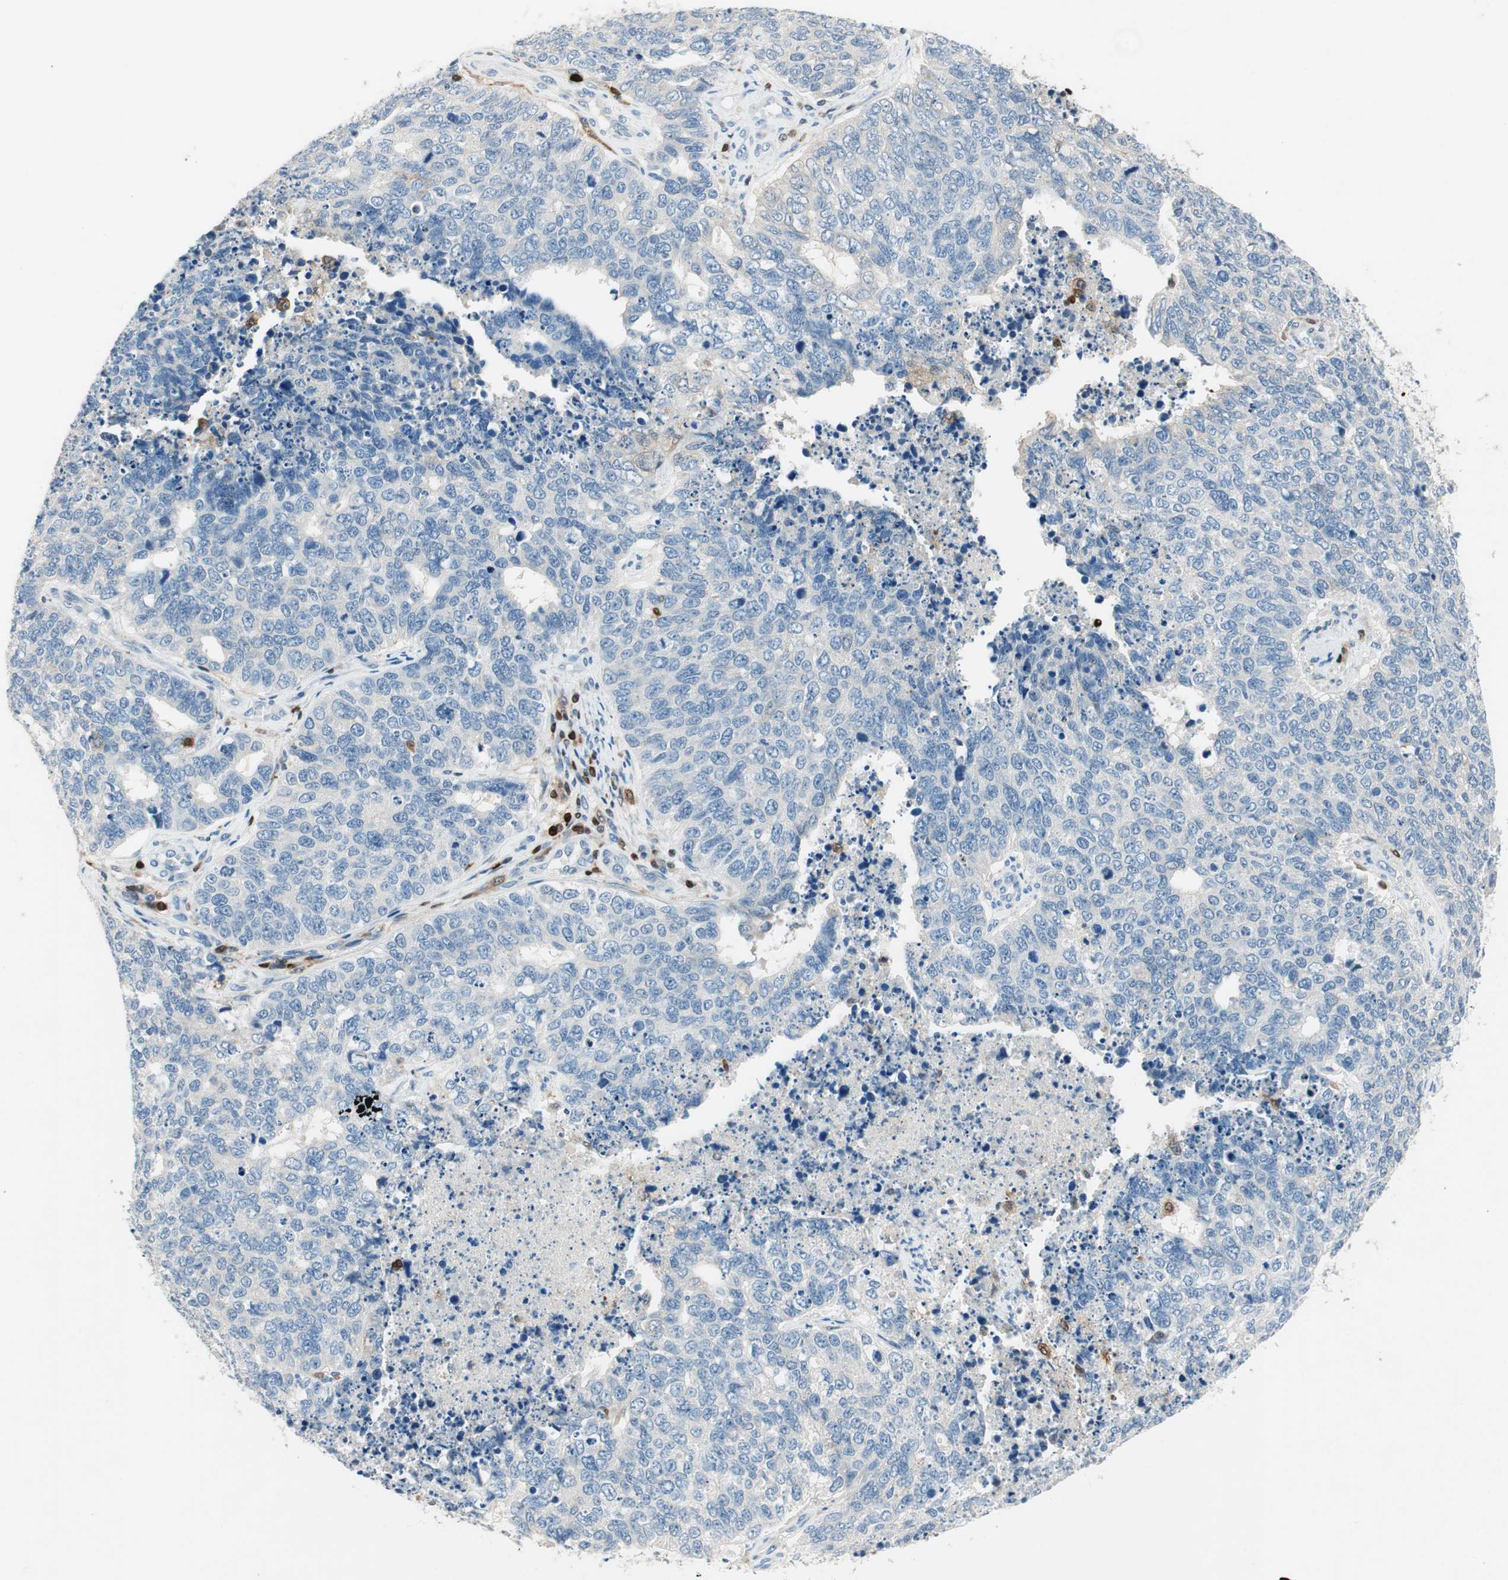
{"staining": {"intensity": "negative", "quantity": "none", "location": "none"}, "tissue": "cervical cancer", "cell_type": "Tumor cells", "image_type": "cancer", "snomed": [{"axis": "morphology", "description": "Squamous cell carcinoma, NOS"}, {"axis": "topography", "description": "Cervix"}], "caption": "Immunohistochemical staining of cervical squamous cell carcinoma exhibits no significant positivity in tumor cells.", "gene": "COTL1", "patient": {"sex": "female", "age": 63}}